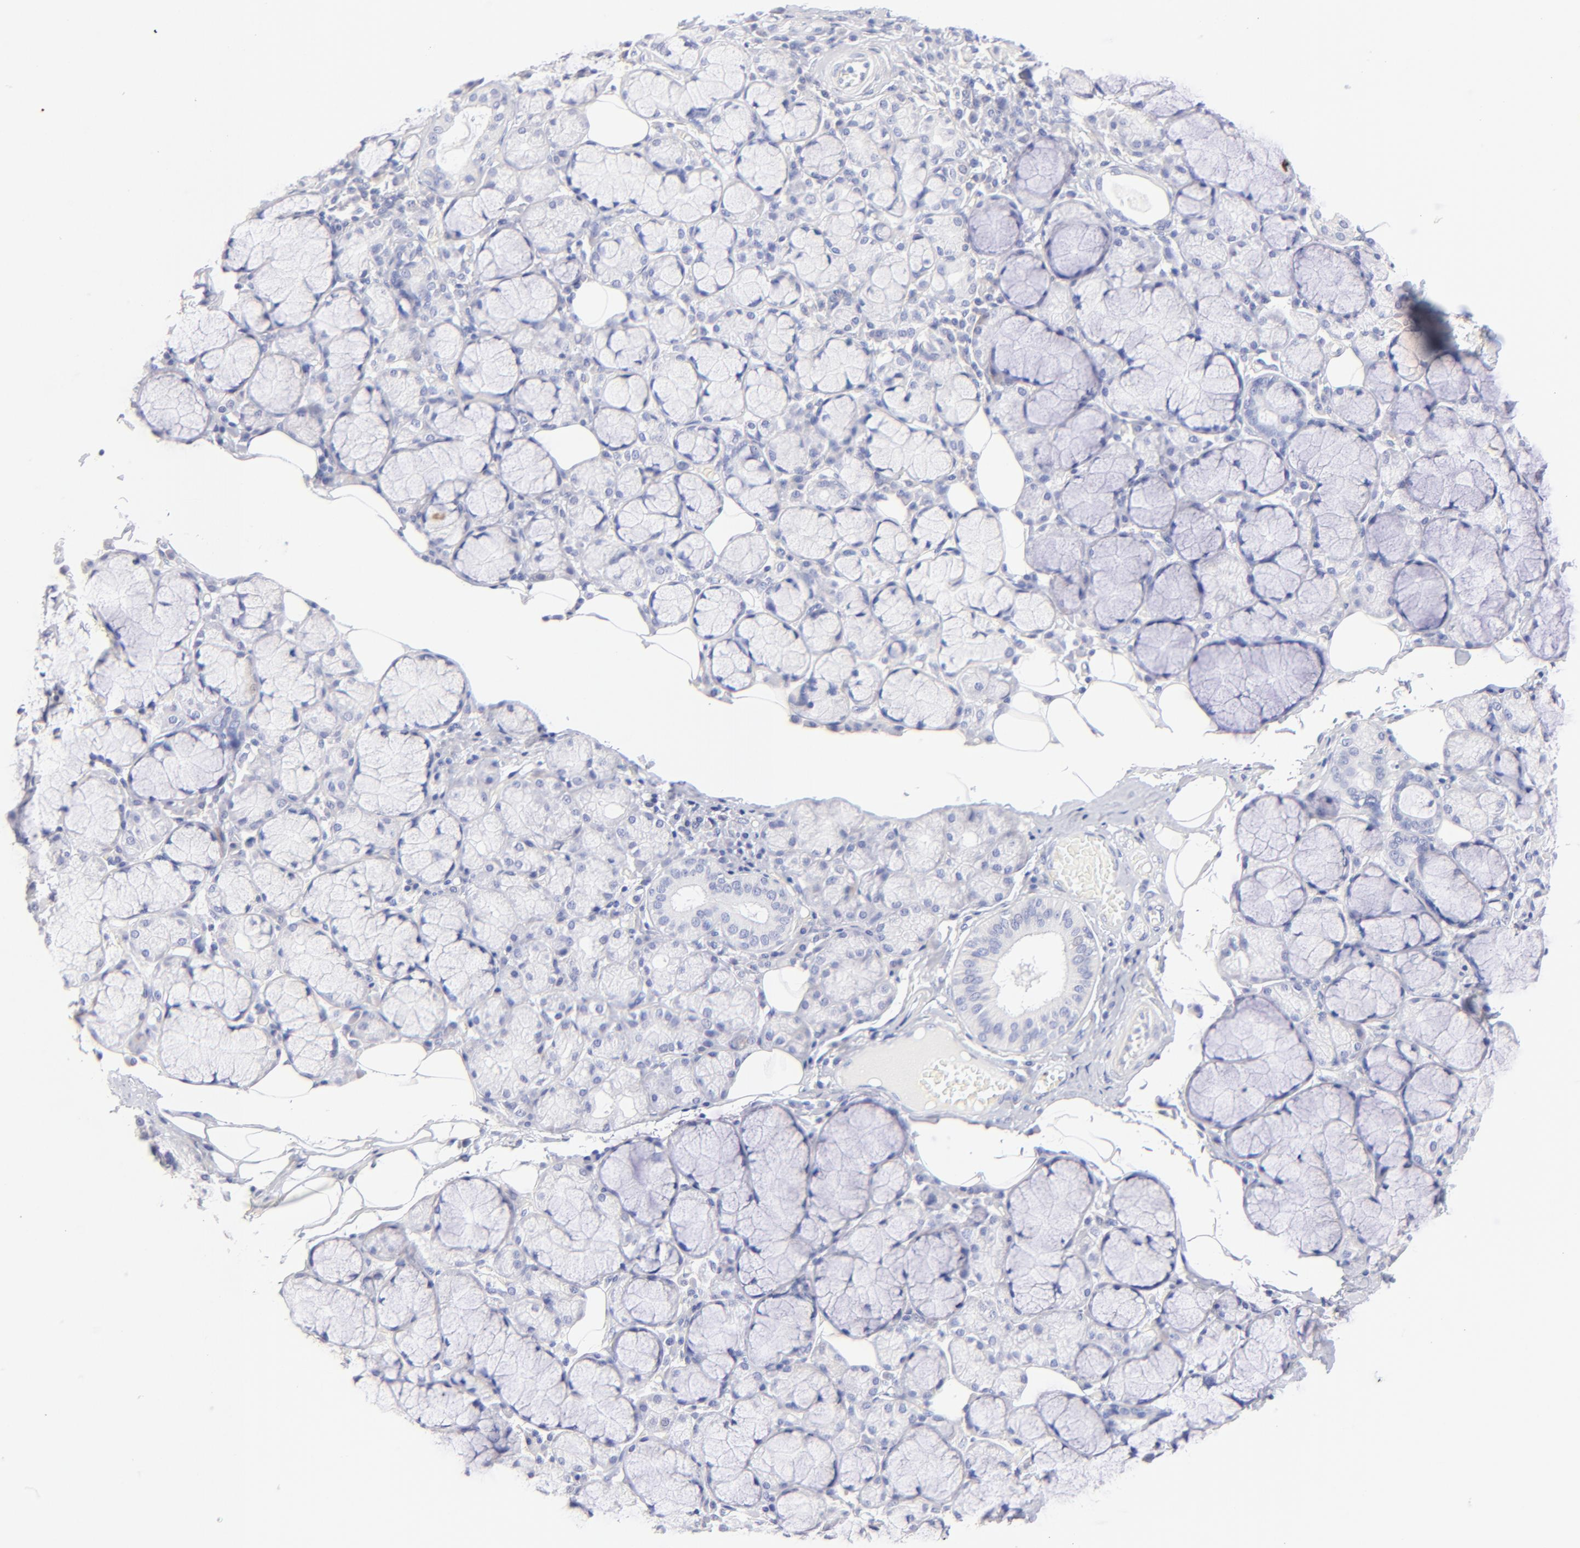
{"staining": {"intensity": "negative", "quantity": "none", "location": "none"}, "tissue": "salivary gland", "cell_type": "Glandular cells", "image_type": "normal", "snomed": [{"axis": "morphology", "description": "Normal tissue, NOS"}, {"axis": "topography", "description": "Skeletal muscle"}, {"axis": "topography", "description": "Oral tissue"}, {"axis": "topography", "description": "Salivary gland"}, {"axis": "topography", "description": "Peripheral nerve tissue"}], "caption": "This is a photomicrograph of immunohistochemistry (IHC) staining of normal salivary gland, which shows no staining in glandular cells.", "gene": "HORMAD2", "patient": {"sex": "male", "age": 54}}